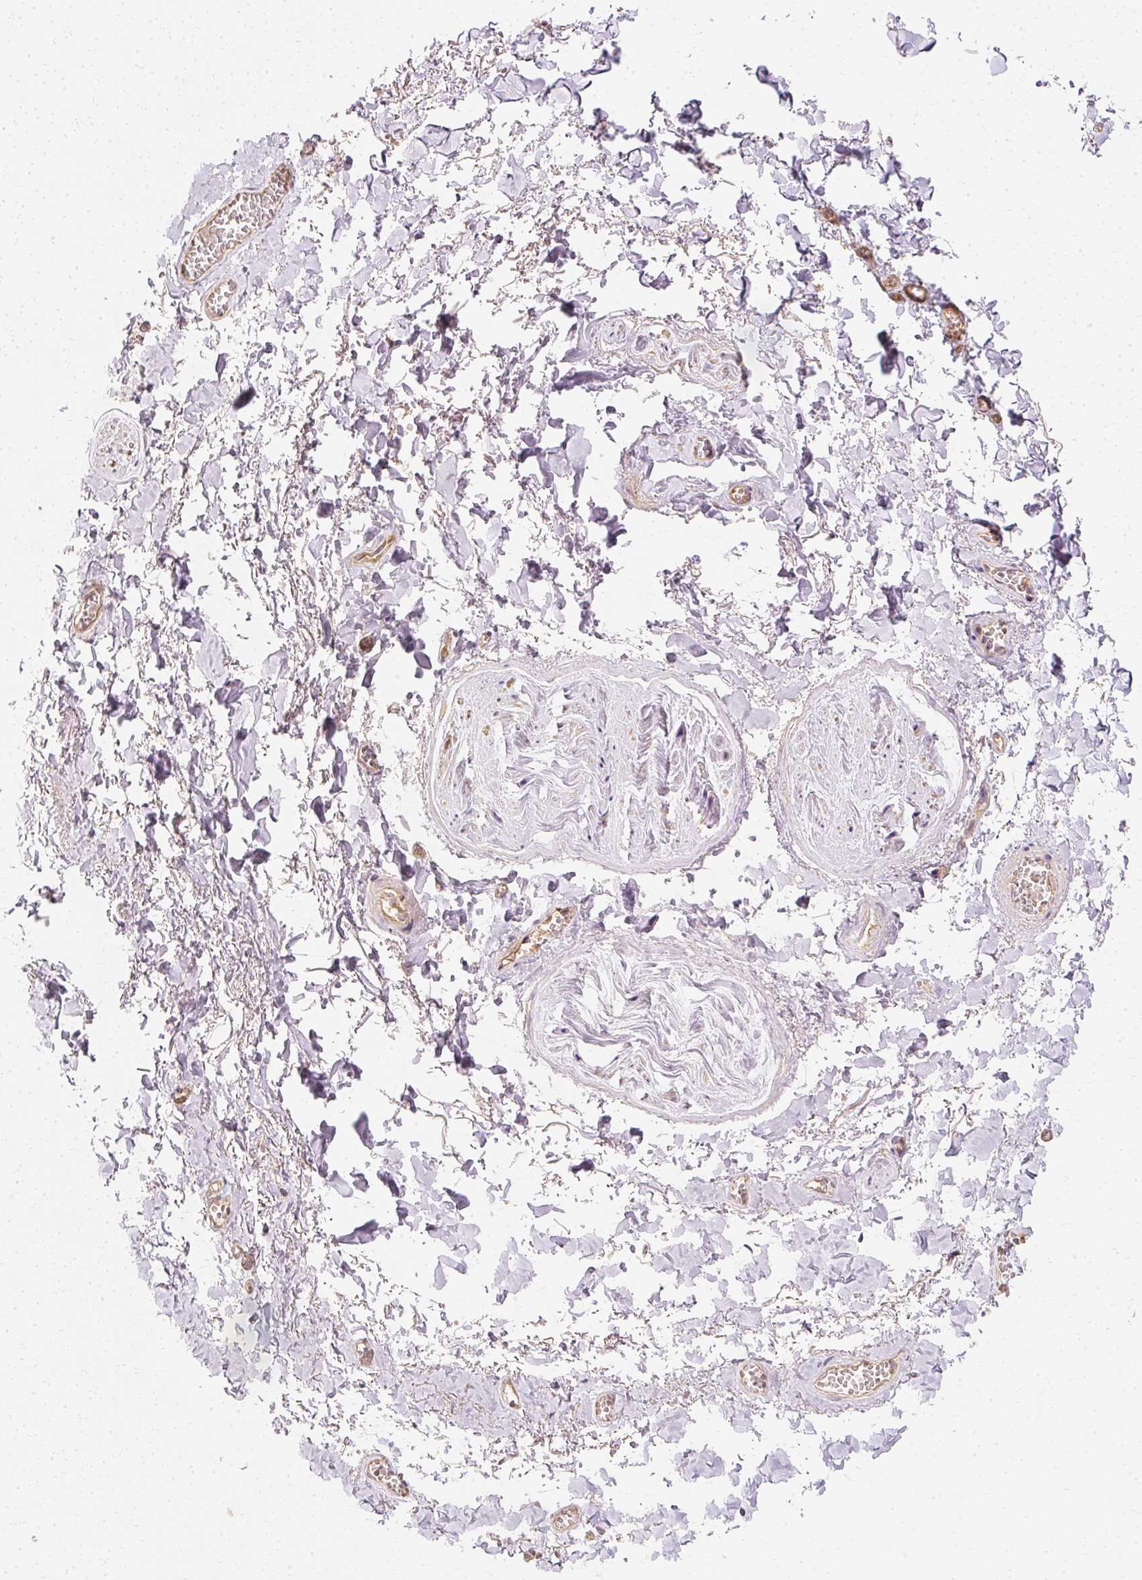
{"staining": {"intensity": "negative", "quantity": "none", "location": "none"}, "tissue": "adipose tissue", "cell_type": "Adipocytes", "image_type": "normal", "snomed": [{"axis": "morphology", "description": "Normal tissue, NOS"}, {"axis": "topography", "description": "Vulva"}, {"axis": "topography", "description": "Vagina"}, {"axis": "topography", "description": "Peripheral nerve tissue"}], "caption": "Immunohistochemistry of benign human adipose tissue shows no staining in adipocytes.", "gene": "GNAQ", "patient": {"sex": "female", "age": 66}}